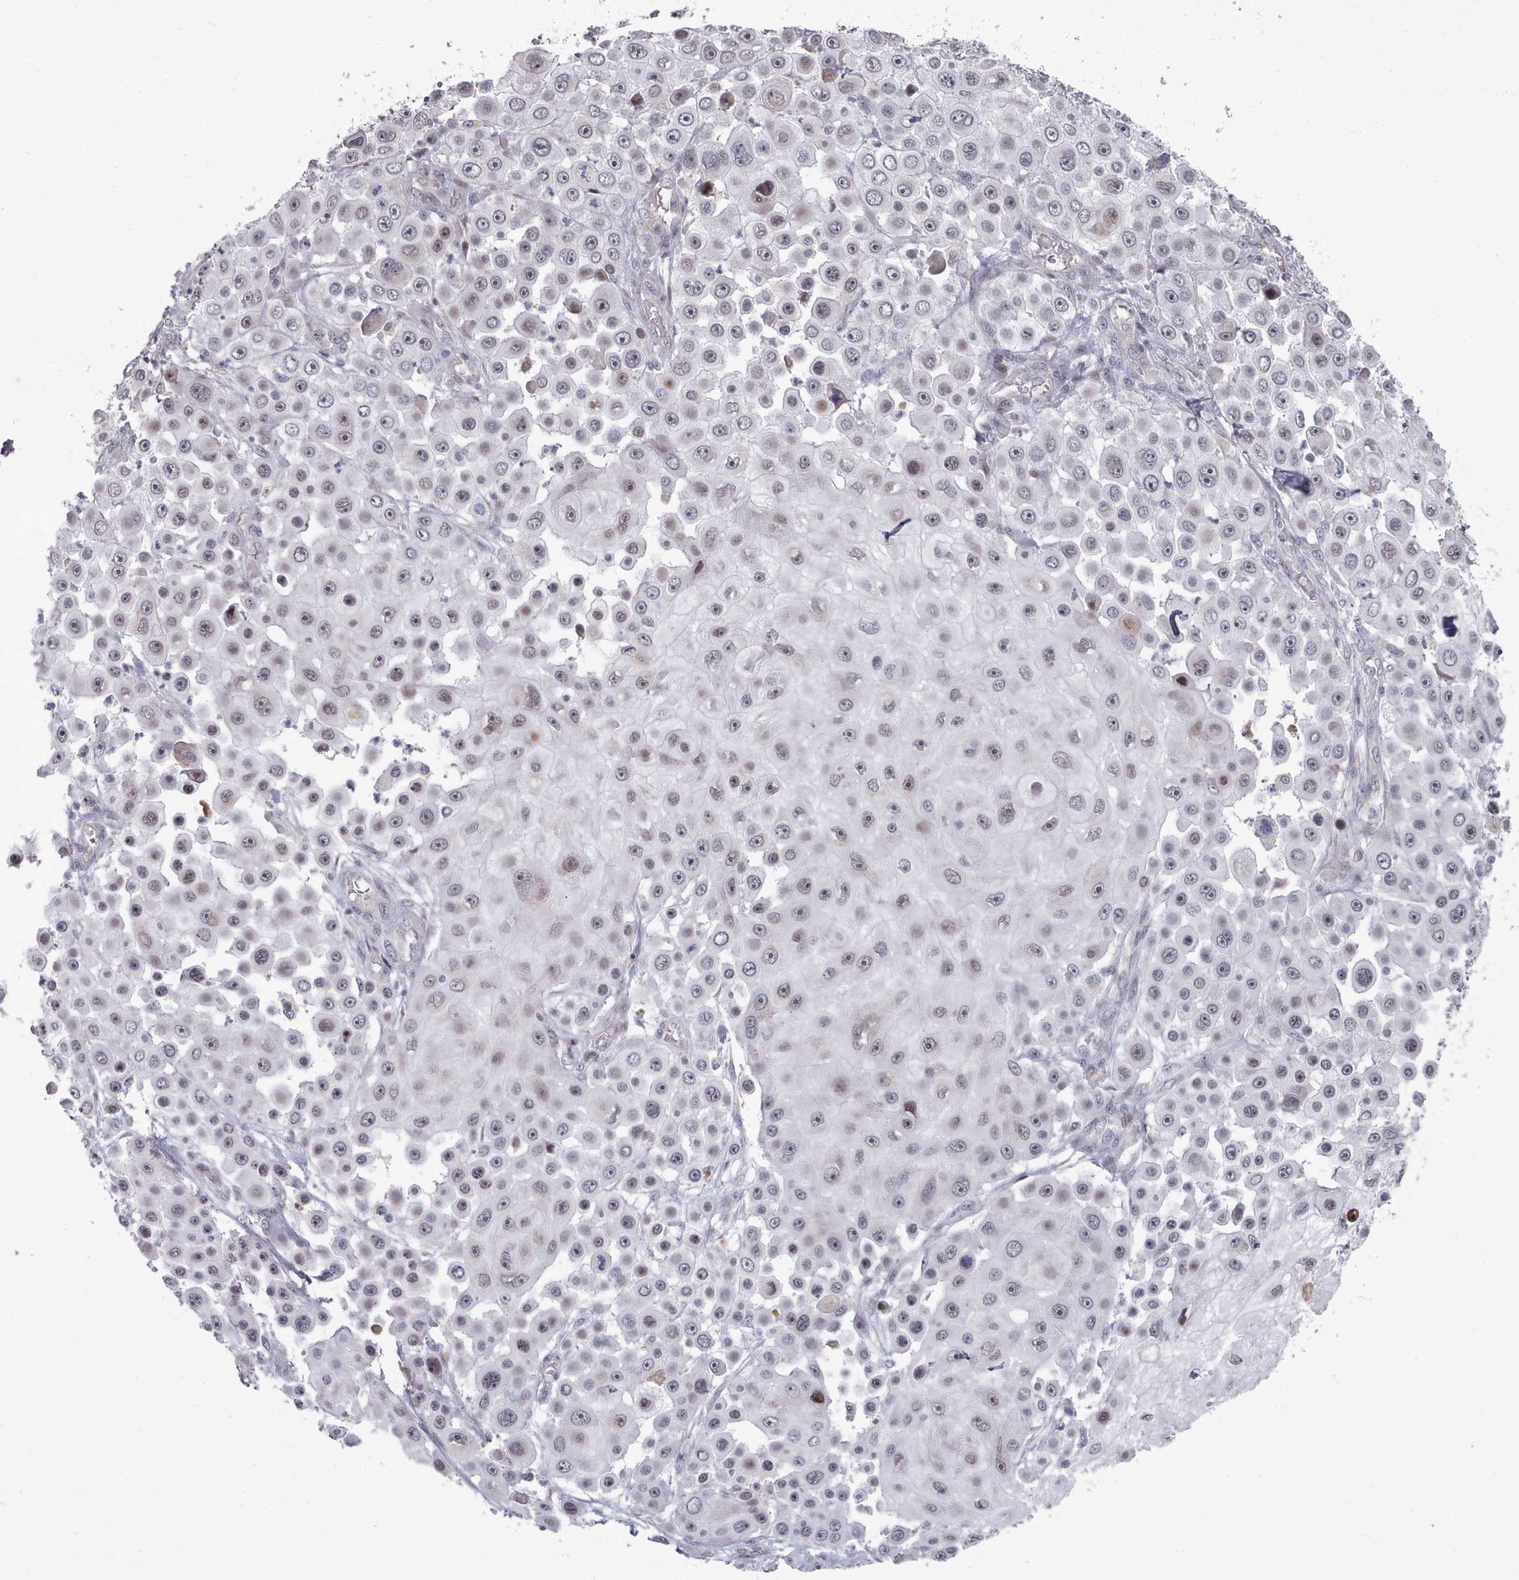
{"staining": {"intensity": "negative", "quantity": "none", "location": "none"}, "tissue": "skin cancer", "cell_type": "Tumor cells", "image_type": "cancer", "snomed": [{"axis": "morphology", "description": "Squamous cell carcinoma, NOS"}, {"axis": "topography", "description": "Skin"}], "caption": "A histopathology image of squamous cell carcinoma (skin) stained for a protein demonstrates no brown staining in tumor cells.", "gene": "CPSF4", "patient": {"sex": "male", "age": 67}}